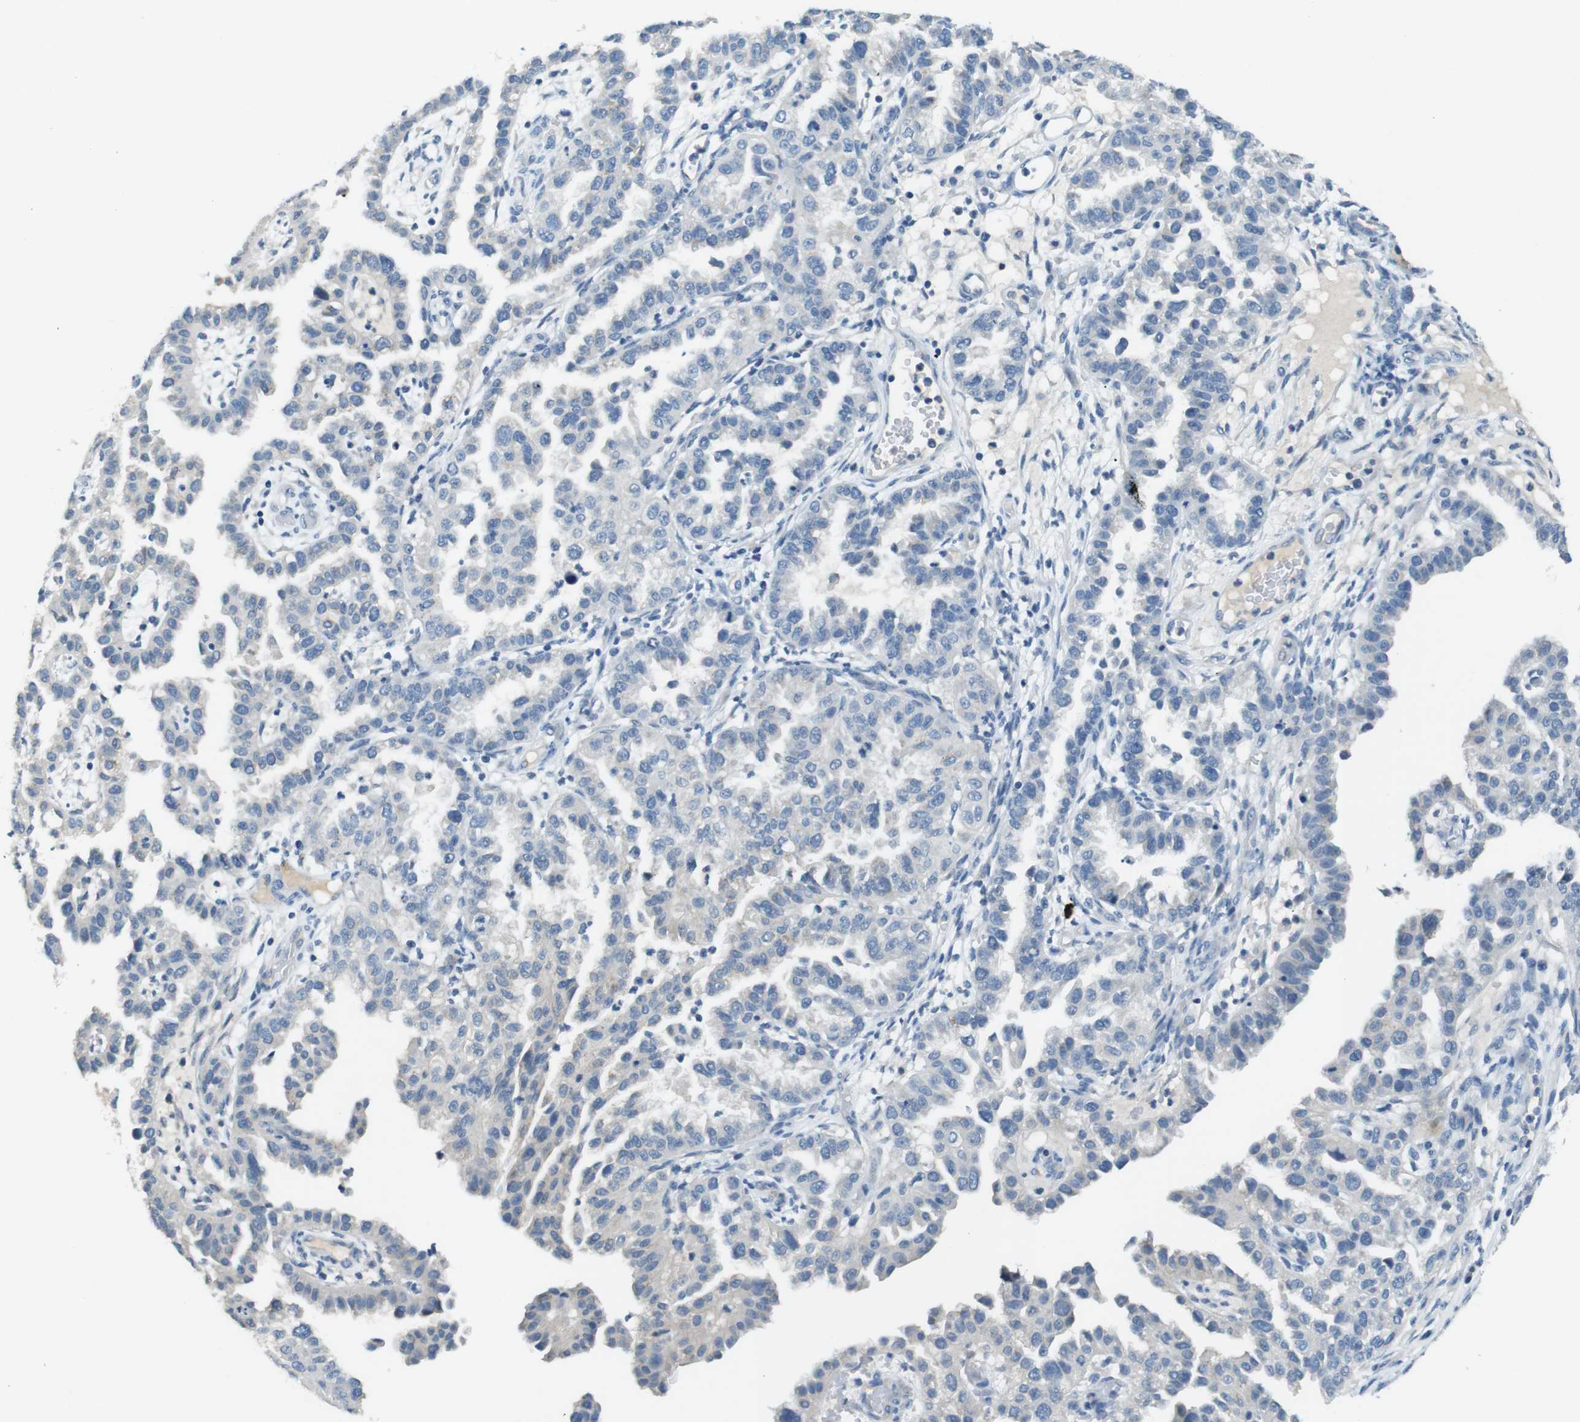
{"staining": {"intensity": "negative", "quantity": "none", "location": "none"}, "tissue": "endometrial cancer", "cell_type": "Tumor cells", "image_type": "cancer", "snomed": [{"axis": "morphology", "description": "Adenocarcinoma, NOS"}, {"axis": "topography", "description": "Endometrium"}], "caption": "Immunohistochemistry histopathology image of neoplastic tissue: adenocarcinoma (endometrial) stained with DAB (3,3'-diaminobenzidine) shows no significant protein staining in tumor cells.", "gene": "SLC35A3", "patient": {"sex": "female", "age": 85}}